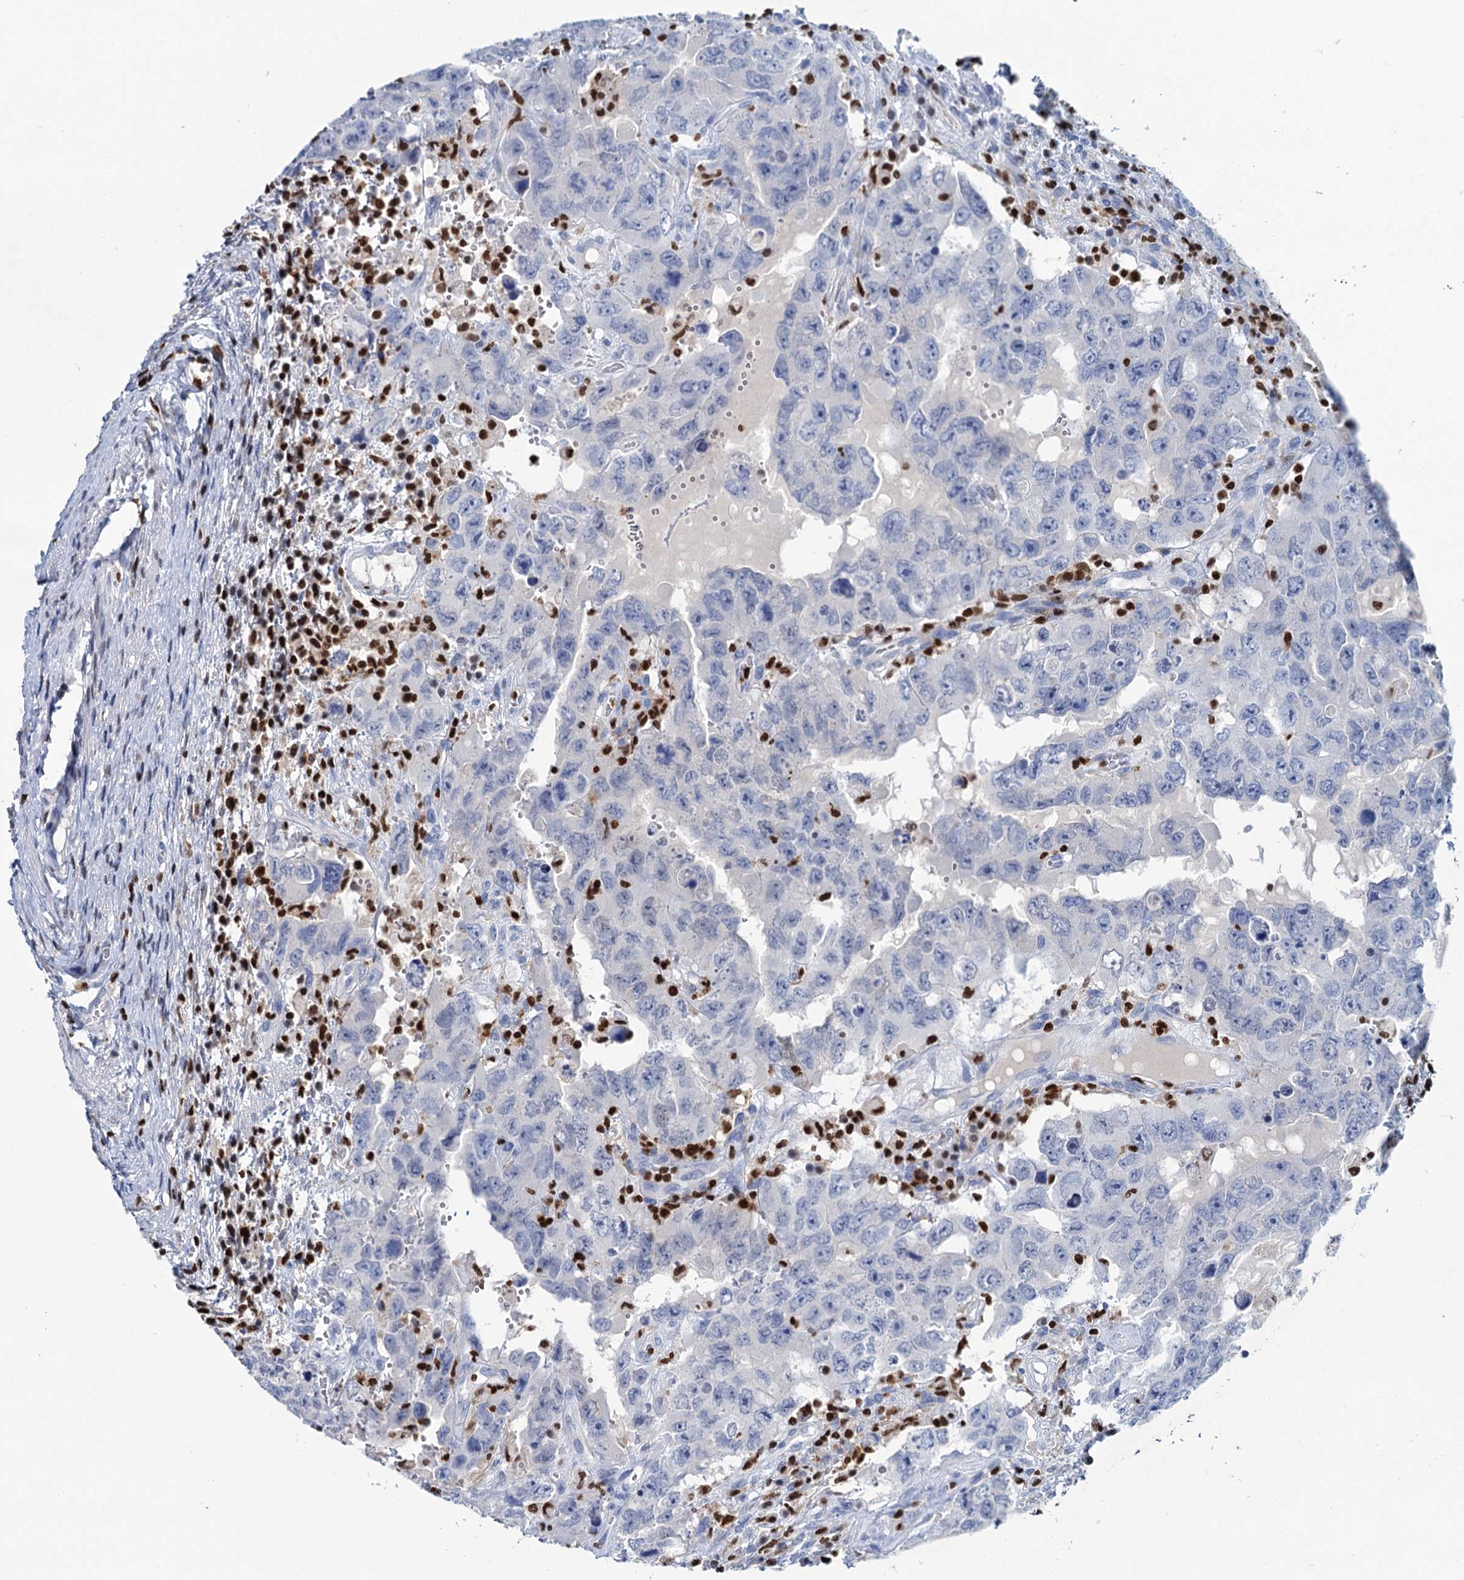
{"staining": {"intensity": "negative", "quantity": "none", "location": "none"}, "tissue": "testis cancer", "cell_type": "Tumor cells", "image_type": "cancer", "snomed": [{"axis": "morphology", "description": "Carcinoma, Embryonal, NOS"}, {"axis": "topography", "description": "Testis"}], "caption": "Immunohistochemistry (IHC) photomicrograph of neoplastic tissue: testis embryonal carcinoma stained with DAB (3,3'-diaminobenzidine) demonstrates no significant protein positivity in tumor cells. (DAB (3,3'-diaminobenzidine) immunohistochemistry (IHC), high magnification).", "gene": "CELF2", "patient": {"sex": "male", "age": 26}}